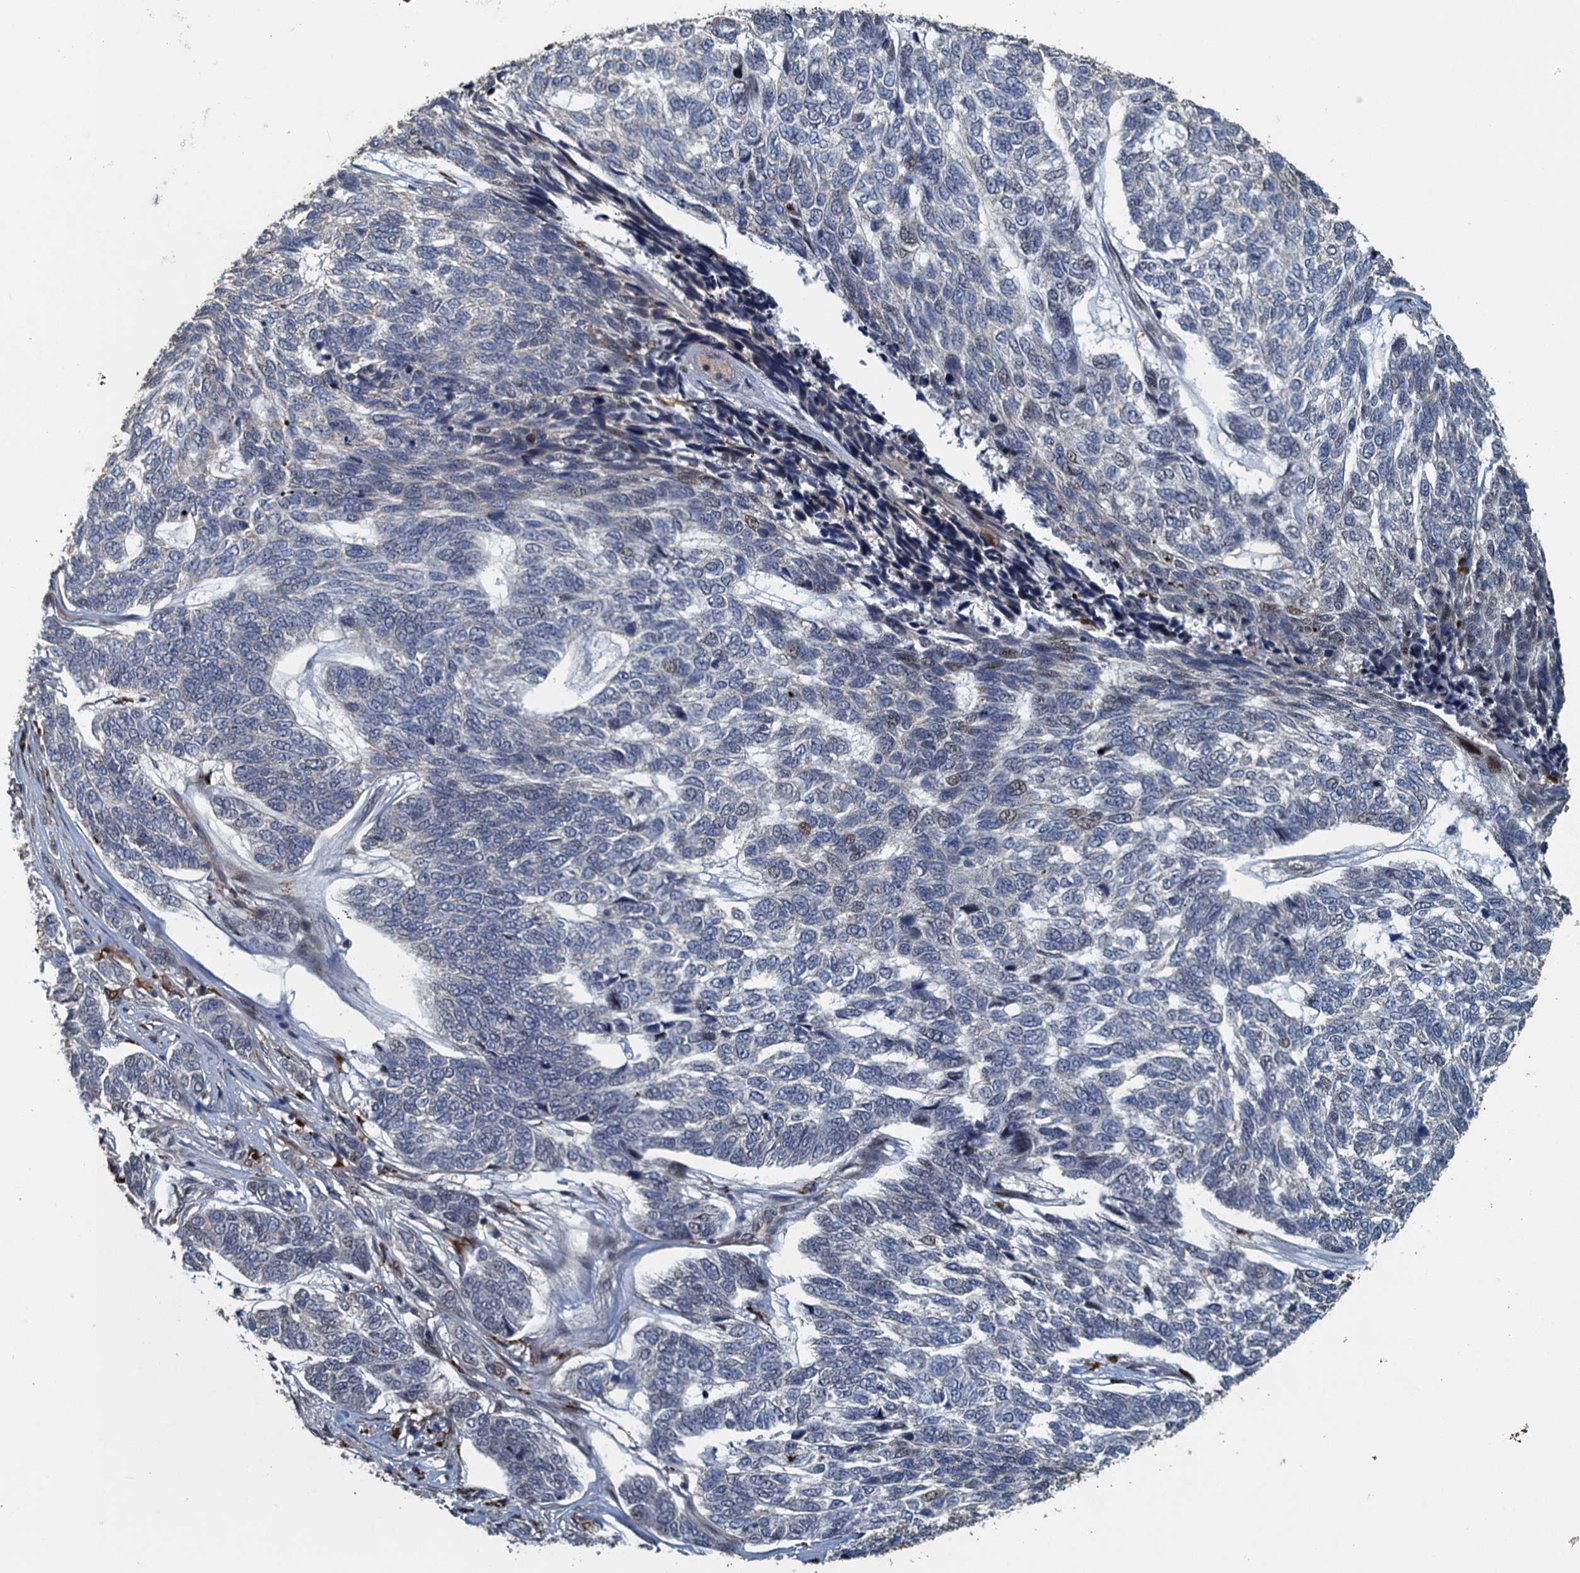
{"staining": {"intensity": "negative", "quantity": "none", "location": "none"}, "tissue": "skin cancer", "cell_type": "Tumor cells", "image_type": "cancer", "snomed": [{"axis": "morphology", "description": "Basal cell carcinoma"}, {"axis": "topography", "description": "Skin"}], "caption": "Micrograph shows no protein positivity in tumor cells of skin cancer (basal cell carcinoma) tissue.", "gene": "AGRN", "patient": {"sex": "female", "age": 65}}